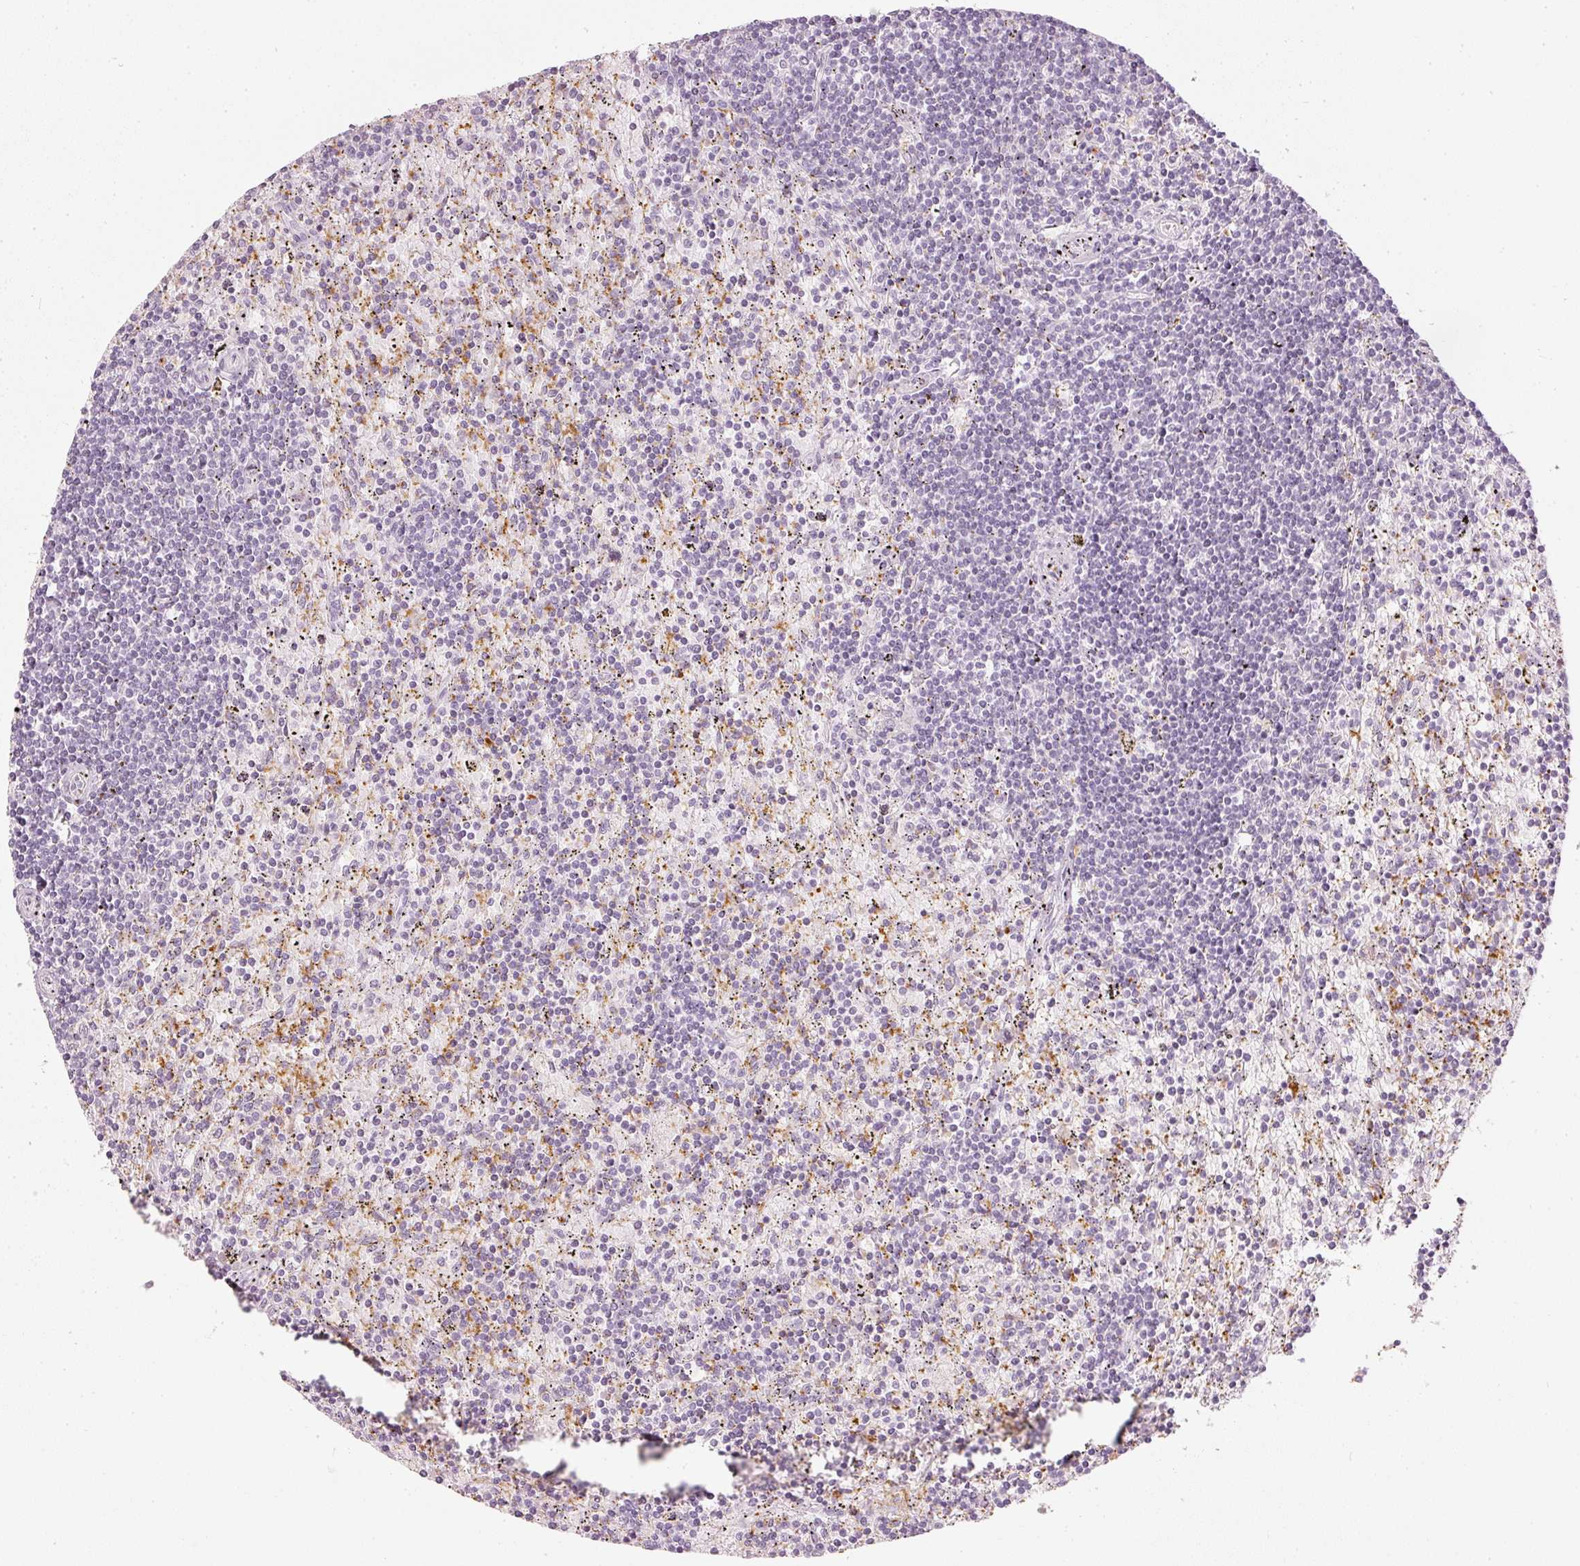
{"staining": {"intensity": "negative", "quantity": "none", "location": "none"}, "tissue": "lymphoma", "cell_type": "Tumor cells", "image_type": "cancer", "snomed": [{"axis": "morphology", "description": "Malignant lymphoma, non-Hodgkin's type, Low grade"}, {"axis": "topography", "description": "Spleen"}], "caption": "An immunohistochemistry (IHC) histopathology image of low-grade malignant lymphoma, non-Hodgkin's type is shown. There is no staining in tumor cells of low-grade malignant lymphoma, non-Hodgkin's type.", "gene": "LECT2", "patient": {"sex": "male", "age": 76}}